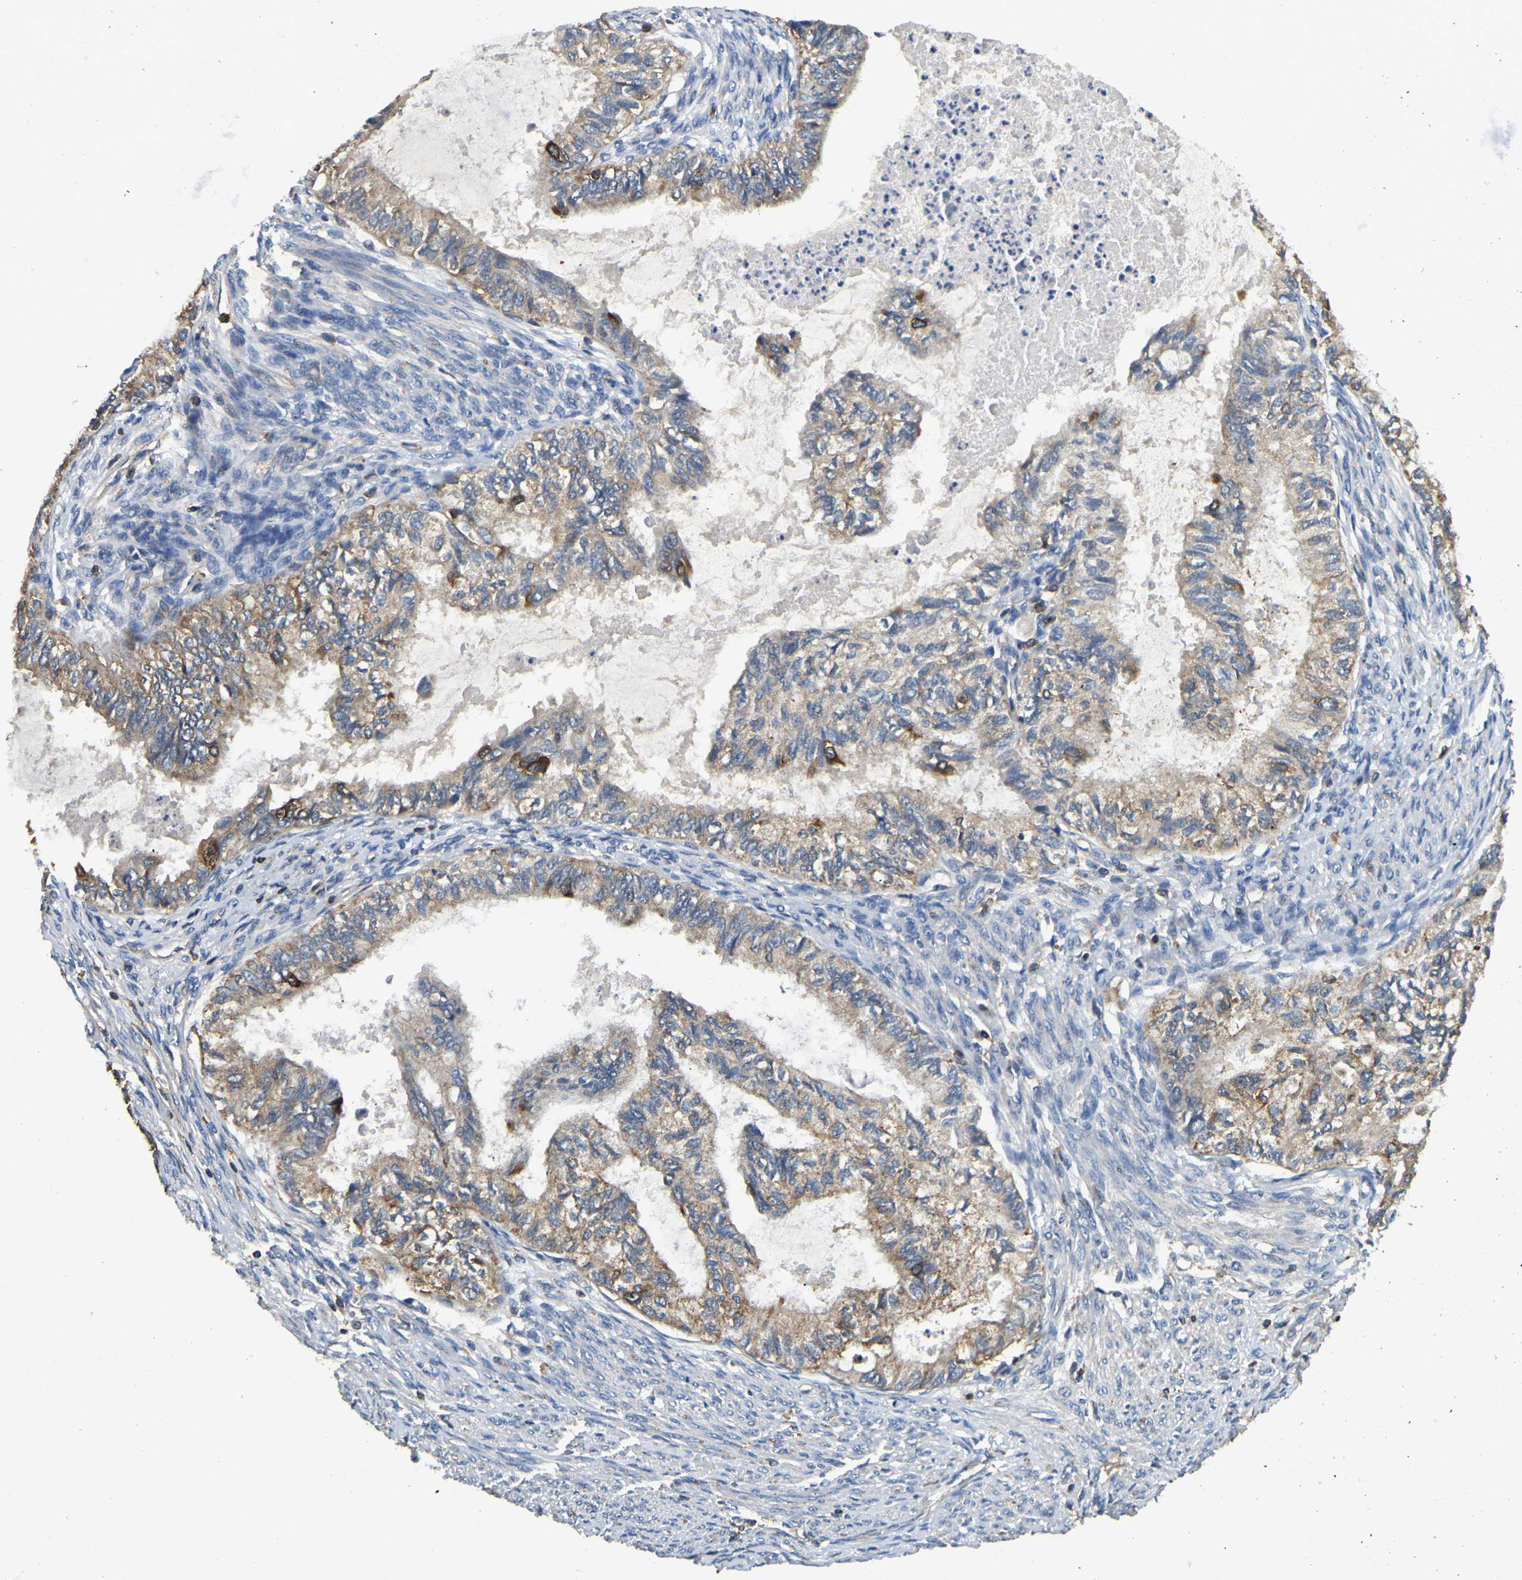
{"staining": {"intensity": "weak", "quantity": ">75%", "location": "cytoplasmic/membranous"}, "tissue": "cervical cancer", "cell_type": "Tumor cells", "image_type": "cancer", "snomed": [{"axis": "morphology", "description": "Normal tissue, NOS"}, {"axis": "morphology", "description": "Adenocarcinoma, NOS"}, {"axis": "topography", "description": "Cervix"}, {"axis": "topography", "description": "Endometrium"}], "caption": "This micrograph displays IHC staining of cervical adenocarcinoma, with low weak cytoplasmic/membranous positivity in about >75% of tumor cells.", "gene": "SMPD2", "patient": {"sex": "female", "age": 86}}